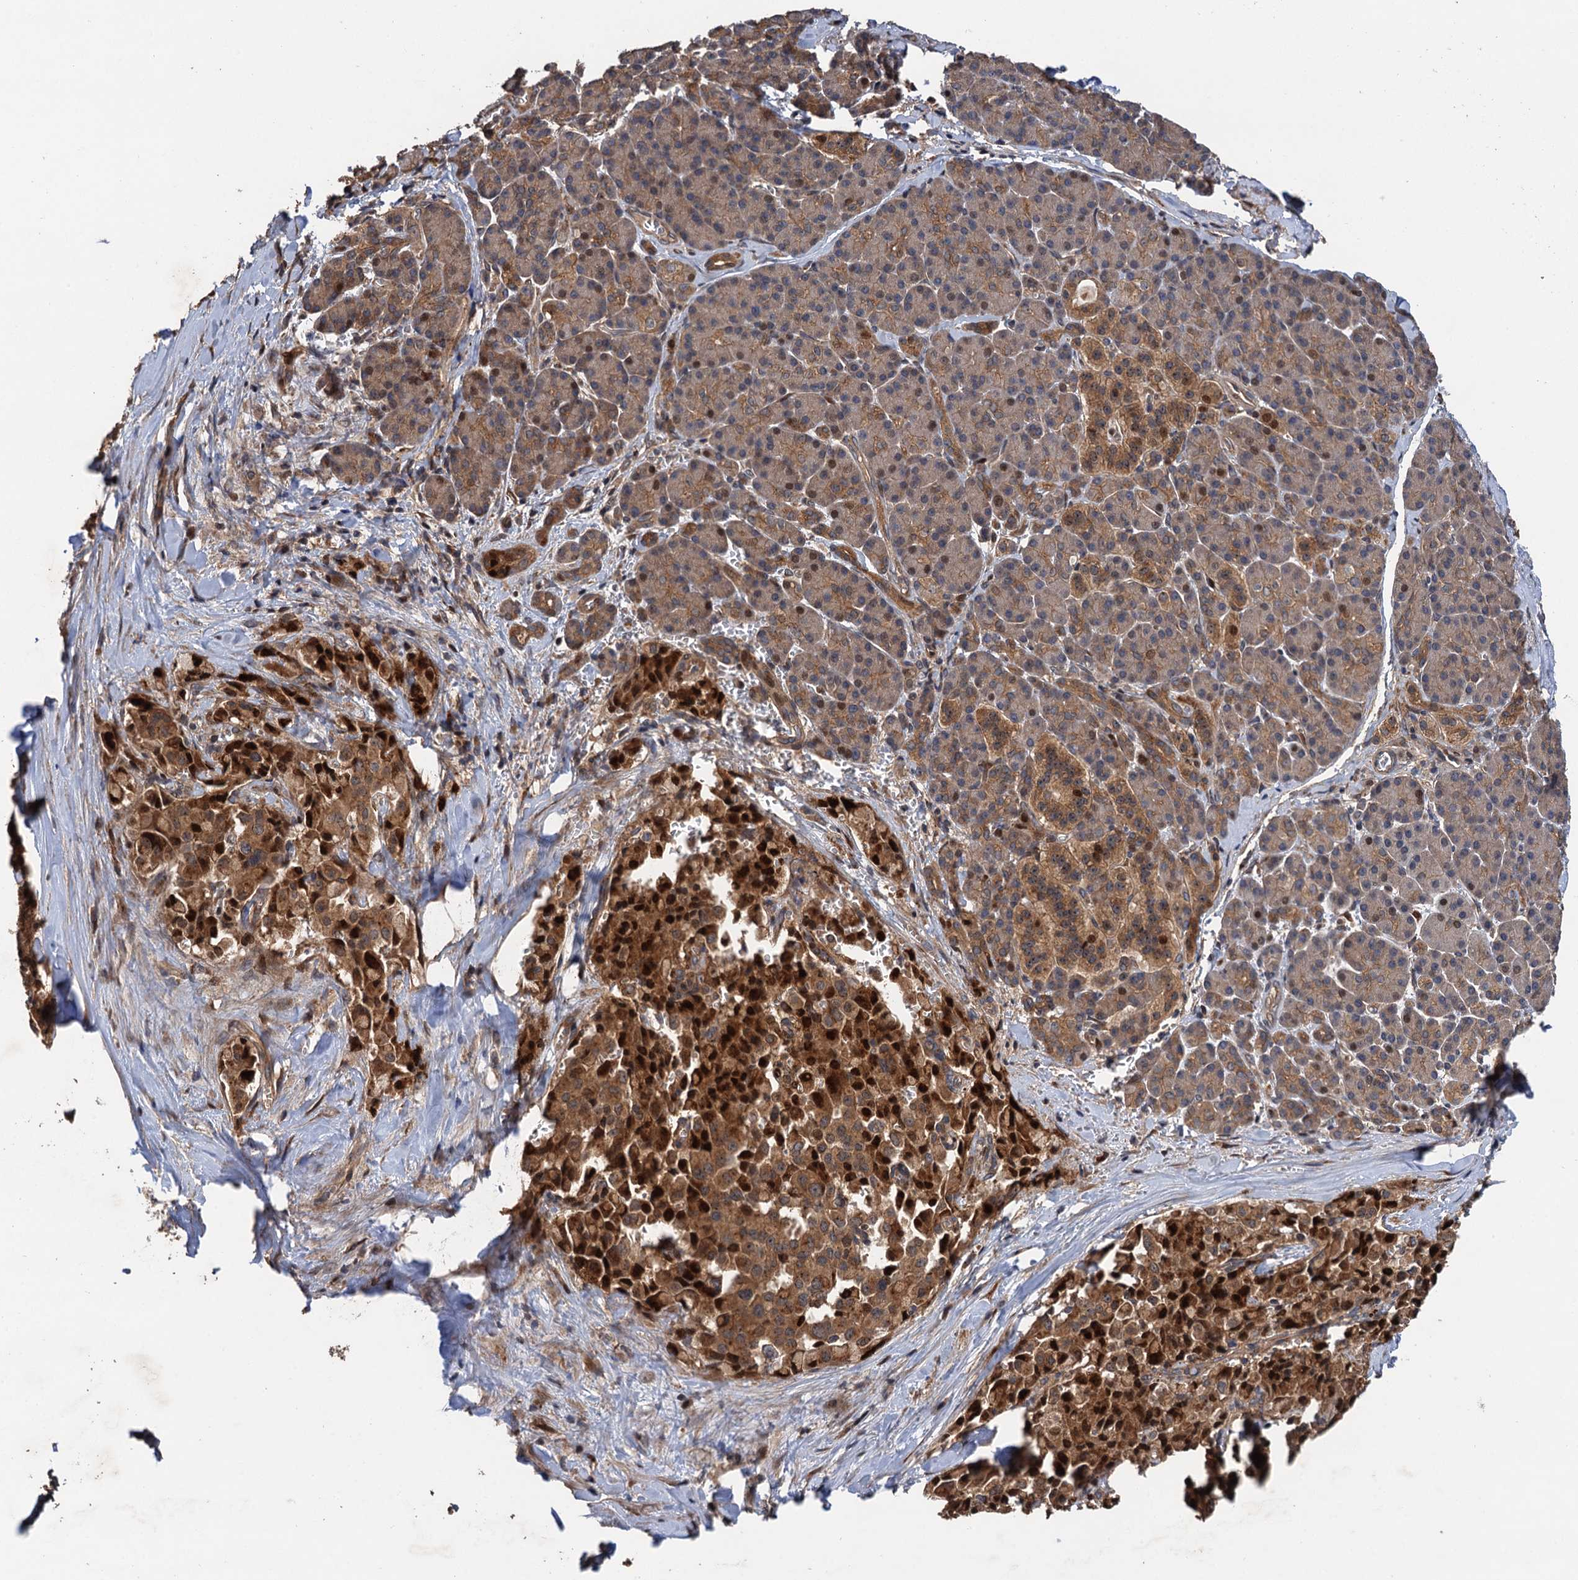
{"staining": {"intensity": "moderate", "quantity": ">75%", "location": "cytoplasmic/membranous,nuclear"}, "tissue": "pancreatic cancer", "cell_type": "Tumor cells", "image_type": "cancer", "snomed": [{"axis": "morphology", "description": "Adenocarcinoma, NOS"}, {"axis": "topography", "description": "Pancreas"}], "caption": "A medium amount of moderate cytoplasmic/membranous and nuclear positivity is appreciated in approximately >75% of tumor cells in pancreatic adenocarcinoma tissue.", "gene": "TMEM39B", "patient": {"sex": "male", "age": 65}}